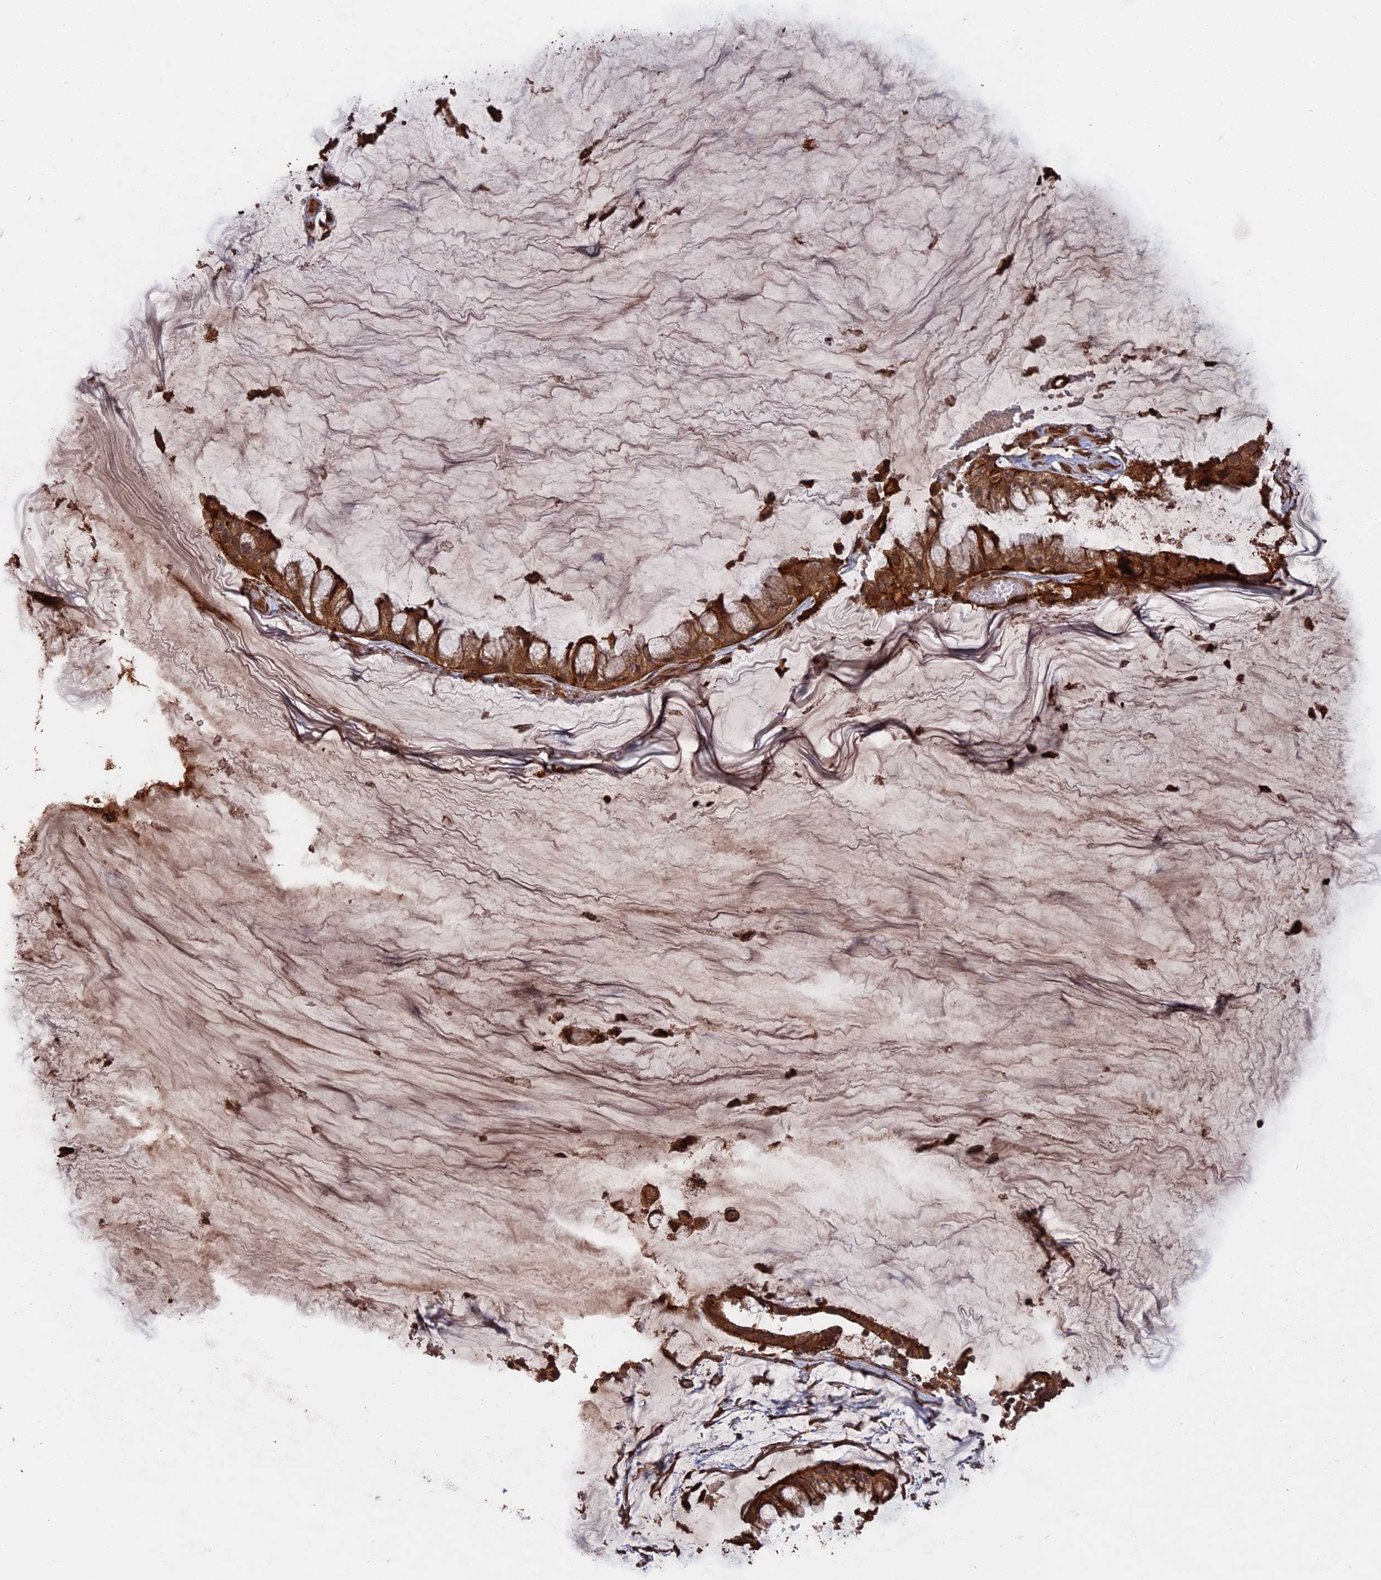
{"staining": {"intensity": "moderate", "quantity": ">75%", "location": "cytoplasmic/membranous"}, "tissue": "ovarian cancer", "cell_type": "Tumor cells", "image_type": "cancer", "snomed": [{"axis": "morphology", "description": "Cystadenocarcinoma, mucinous, NOS"}, {"axis": "topography", "description": "Ovary"}], "caption": "Immunohistochemistry (IHC) (DAB) staining of mucinous cystadenocarcinoma (ovarian) displays moderate cytoplasmic/membranous protein staining in about >75% of tumor cells. The staining was performed using DAB to visualize the protein expression in brown, while the nuclei were stained in blue with hematoxylin (Magnification: 20x).", "gene": "TELO2", "patient": {"sex": "female", "age": 39}}